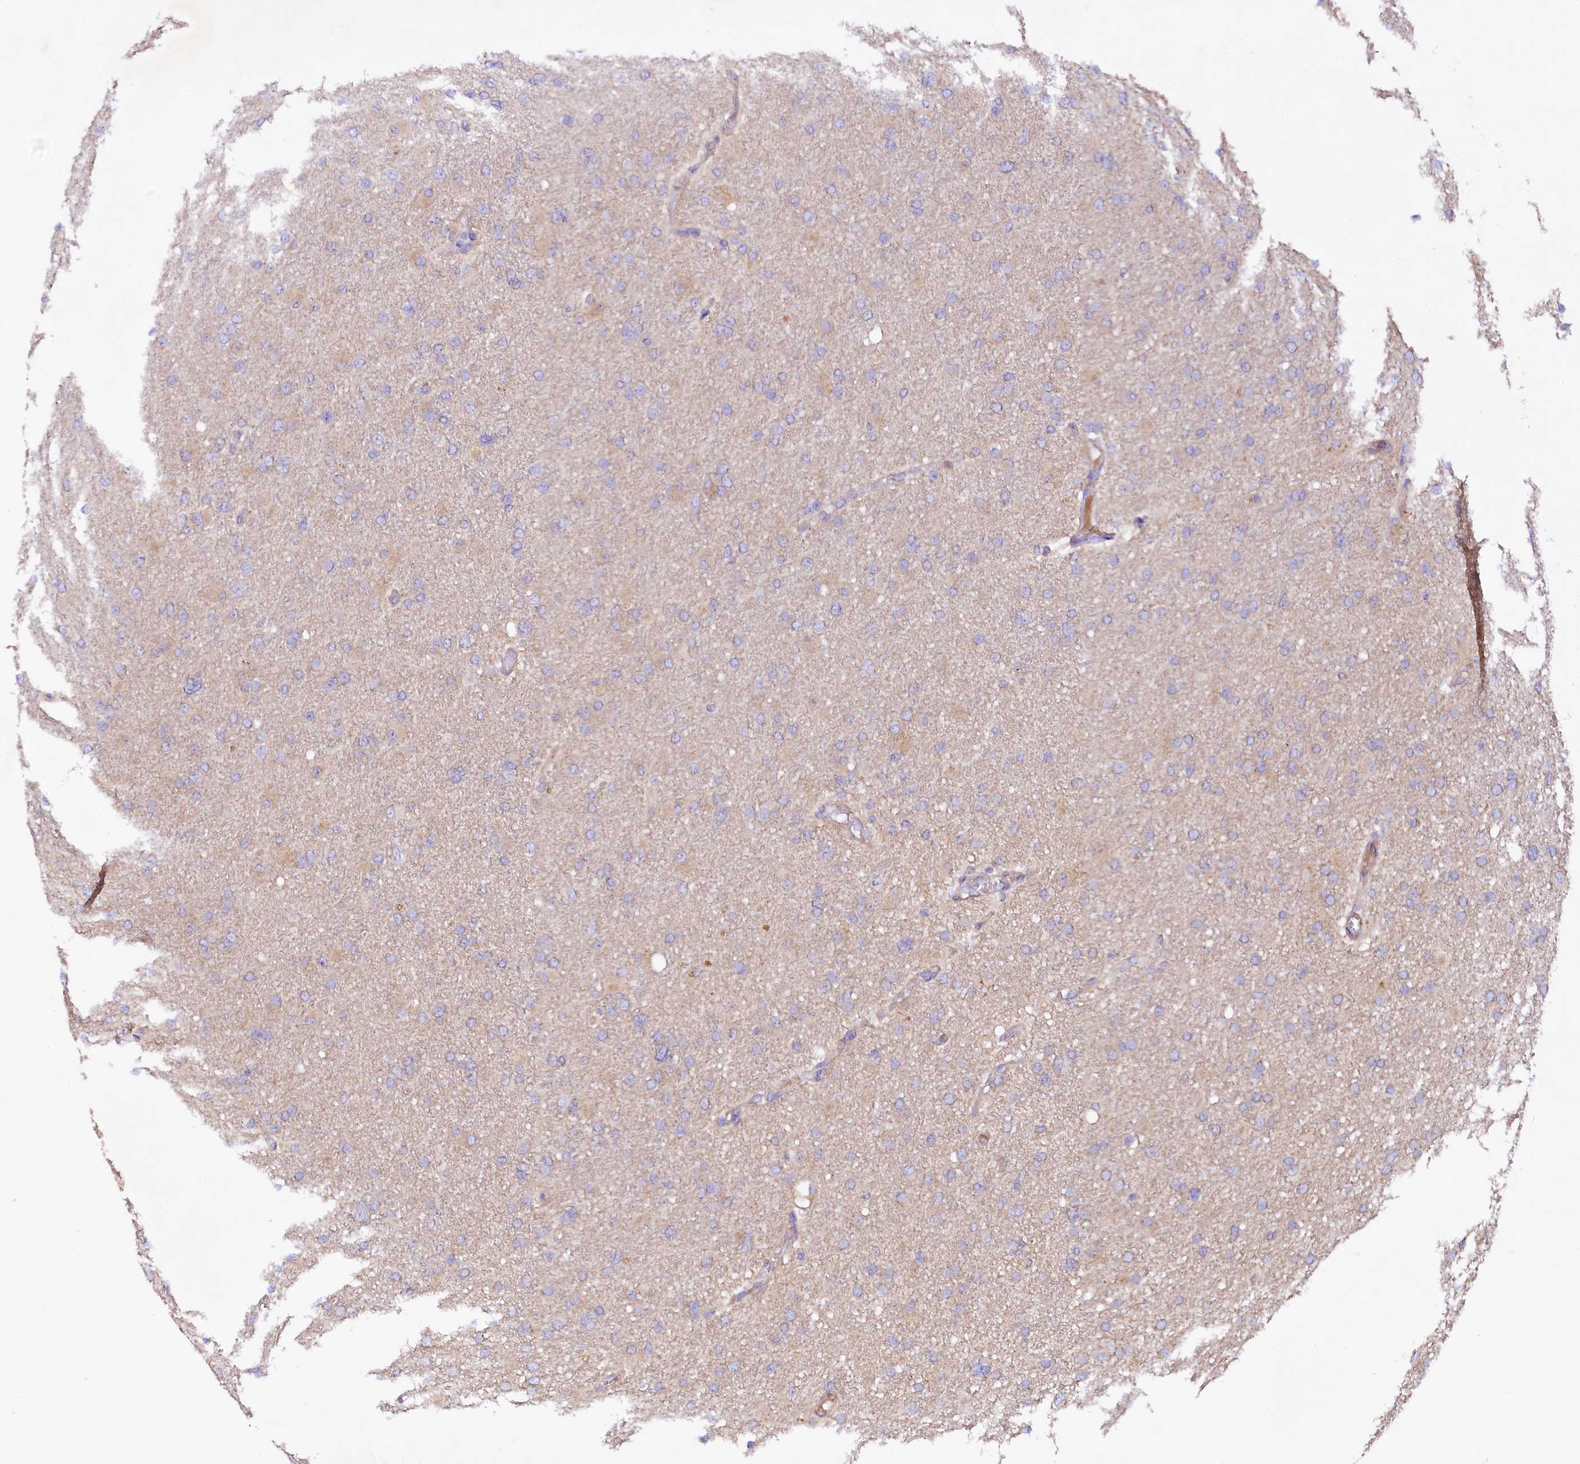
{"staining": {"intensity": "negative", "quantity": "none", "location": "none"}, "tissue": "glioma", "cell_type": "Tumor cells", "image_type": "cancer", "snomed": [{"axis": "morphology", "description": "Glioma, malignant, High grade"}, {"axis": "topography", "description": "Cerebral cortex"}], "caption": "Immunohistochemical staining of malignant glioma (high-grade) reveals no significant expression in tumor cells.", "gene": "VPS11", "patient": {"sex": "female", "age": 36}}